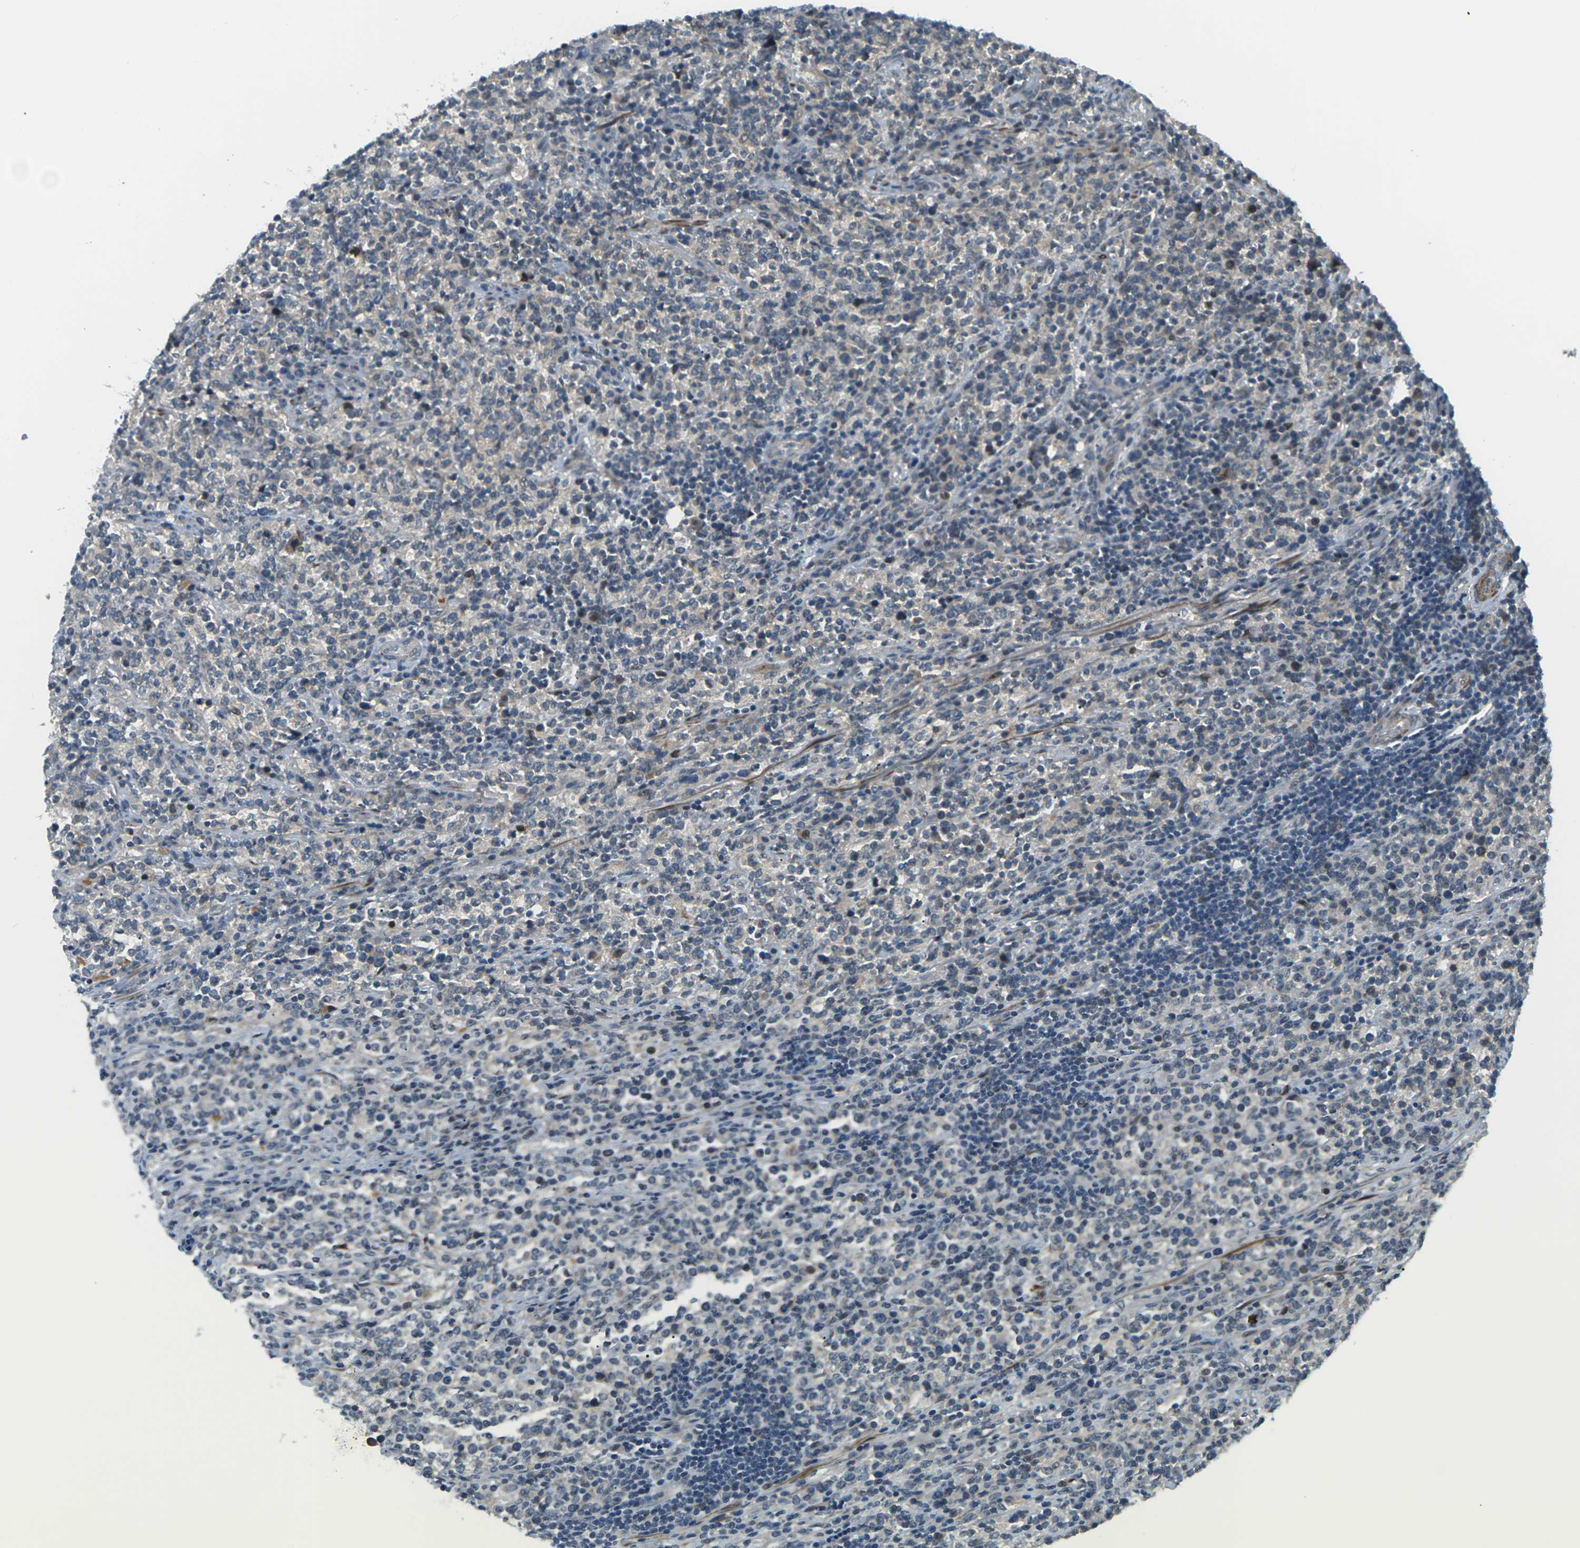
{"staining": {"intensity": "negative", "quantity": "none", "location": "none"}, "tissue": "lymphoma", "cell_type": "Tumor cells", "image_type": "cancer", "snomed": [{"axis": "morphology", "description": "Malignant lymphoma, non-Hodgkin's type, High grade"}, {"axis": "topography", "description": "Soft tissue"}], "caption": "Tumor cells show no significant expression in lymphoma.", "gene": "SLC13A3", "patient": {"sex": "male", "age": 18}}